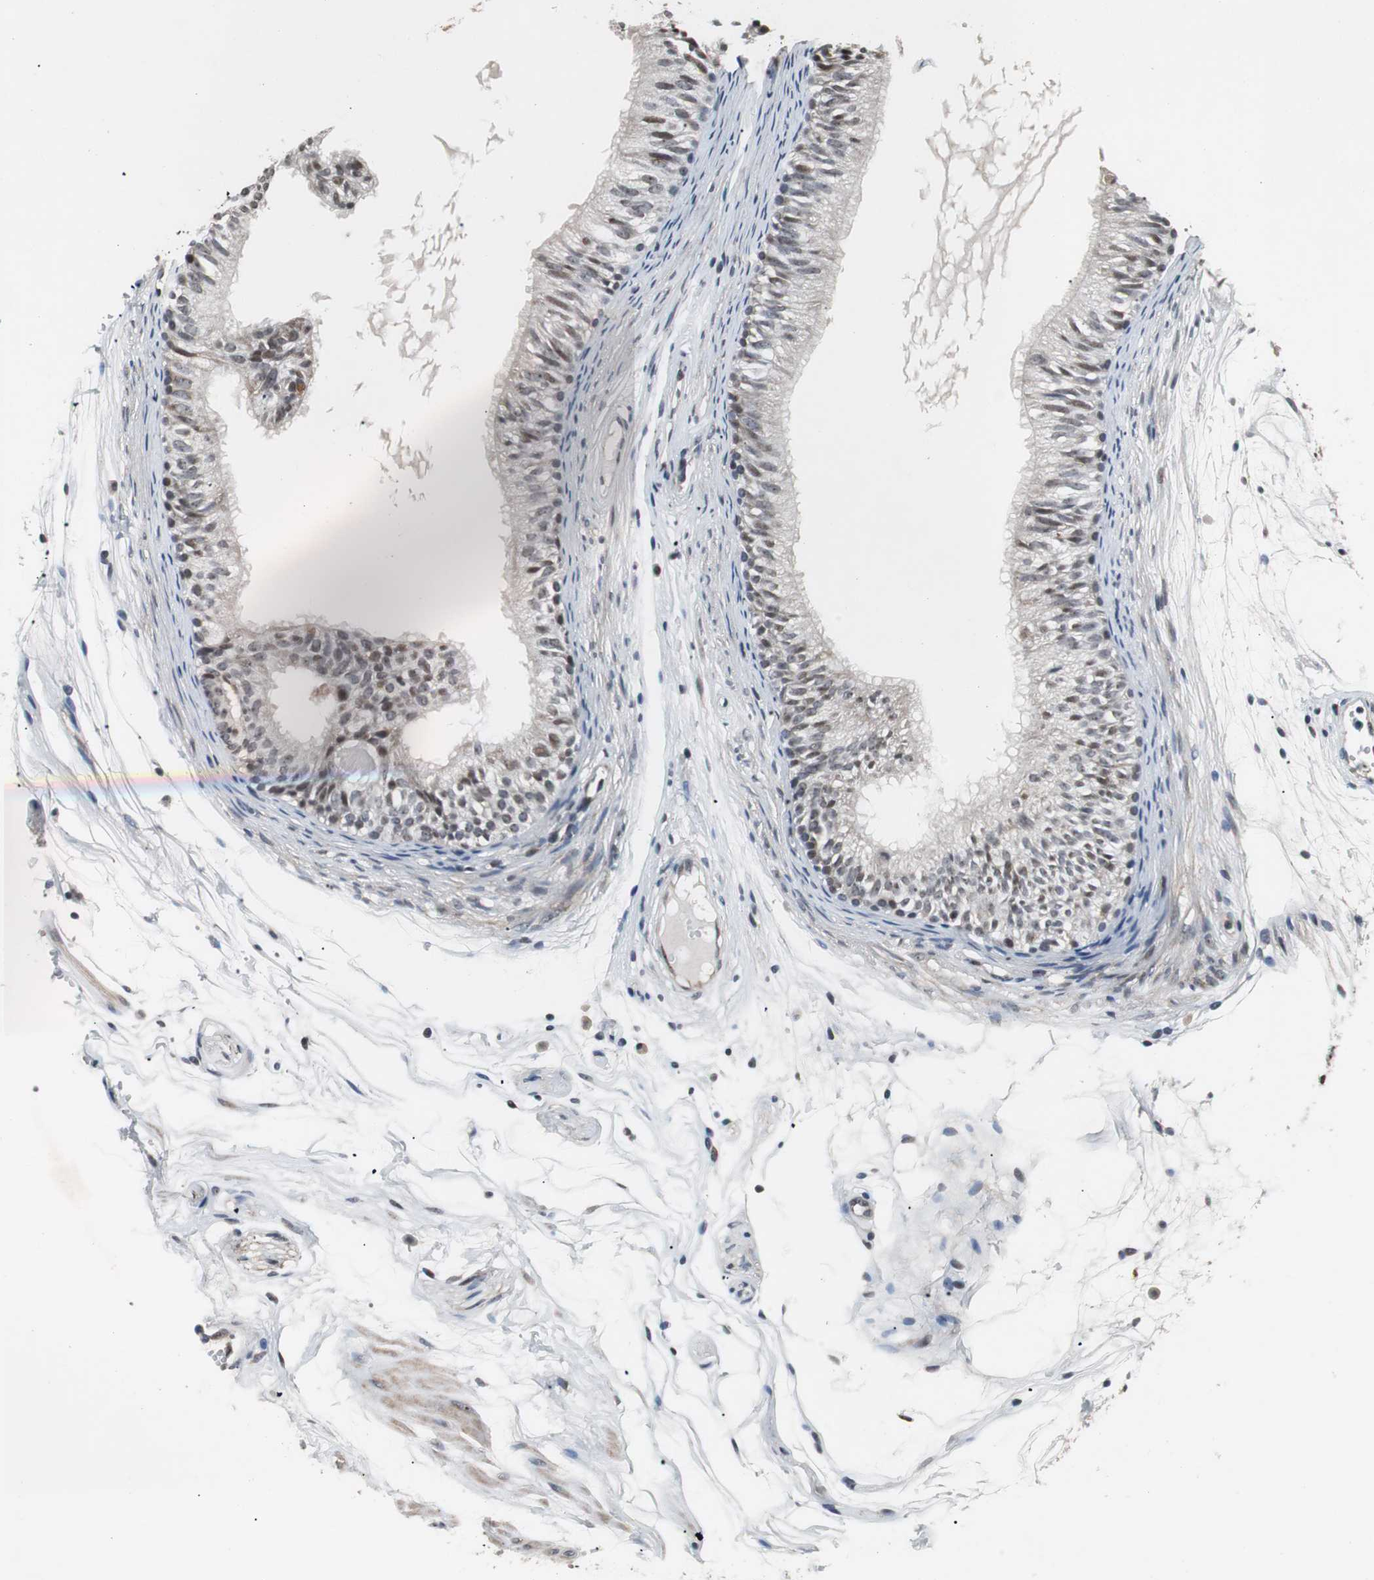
{"staining": {"intensity": "moderate", "quantity": "25%-75%", "location": "cytoplasmic/membranous,nuclear"}, "tissue": "epididymis", "cell_type": "Glandular cells", "image_type": "normal", "snomed": [{"axis": "morphology", "description": "Normal tissue, NOS"}, {"axis": "morphology", "description": "Atrophy, NOS"}, {"axis": "topography", "description": "Testis"}, {"axis": "topography", "description": "Epididymis"}], "caption": "Immunohistochemical staining of unremarkable epididymis shows moderate cytoplasmic/membranous,nuclear protein positivity in approximately 25%-75% of glandular cells.", "gene": "MRPL40", "patient": {"sex": "male", "age": 18}}